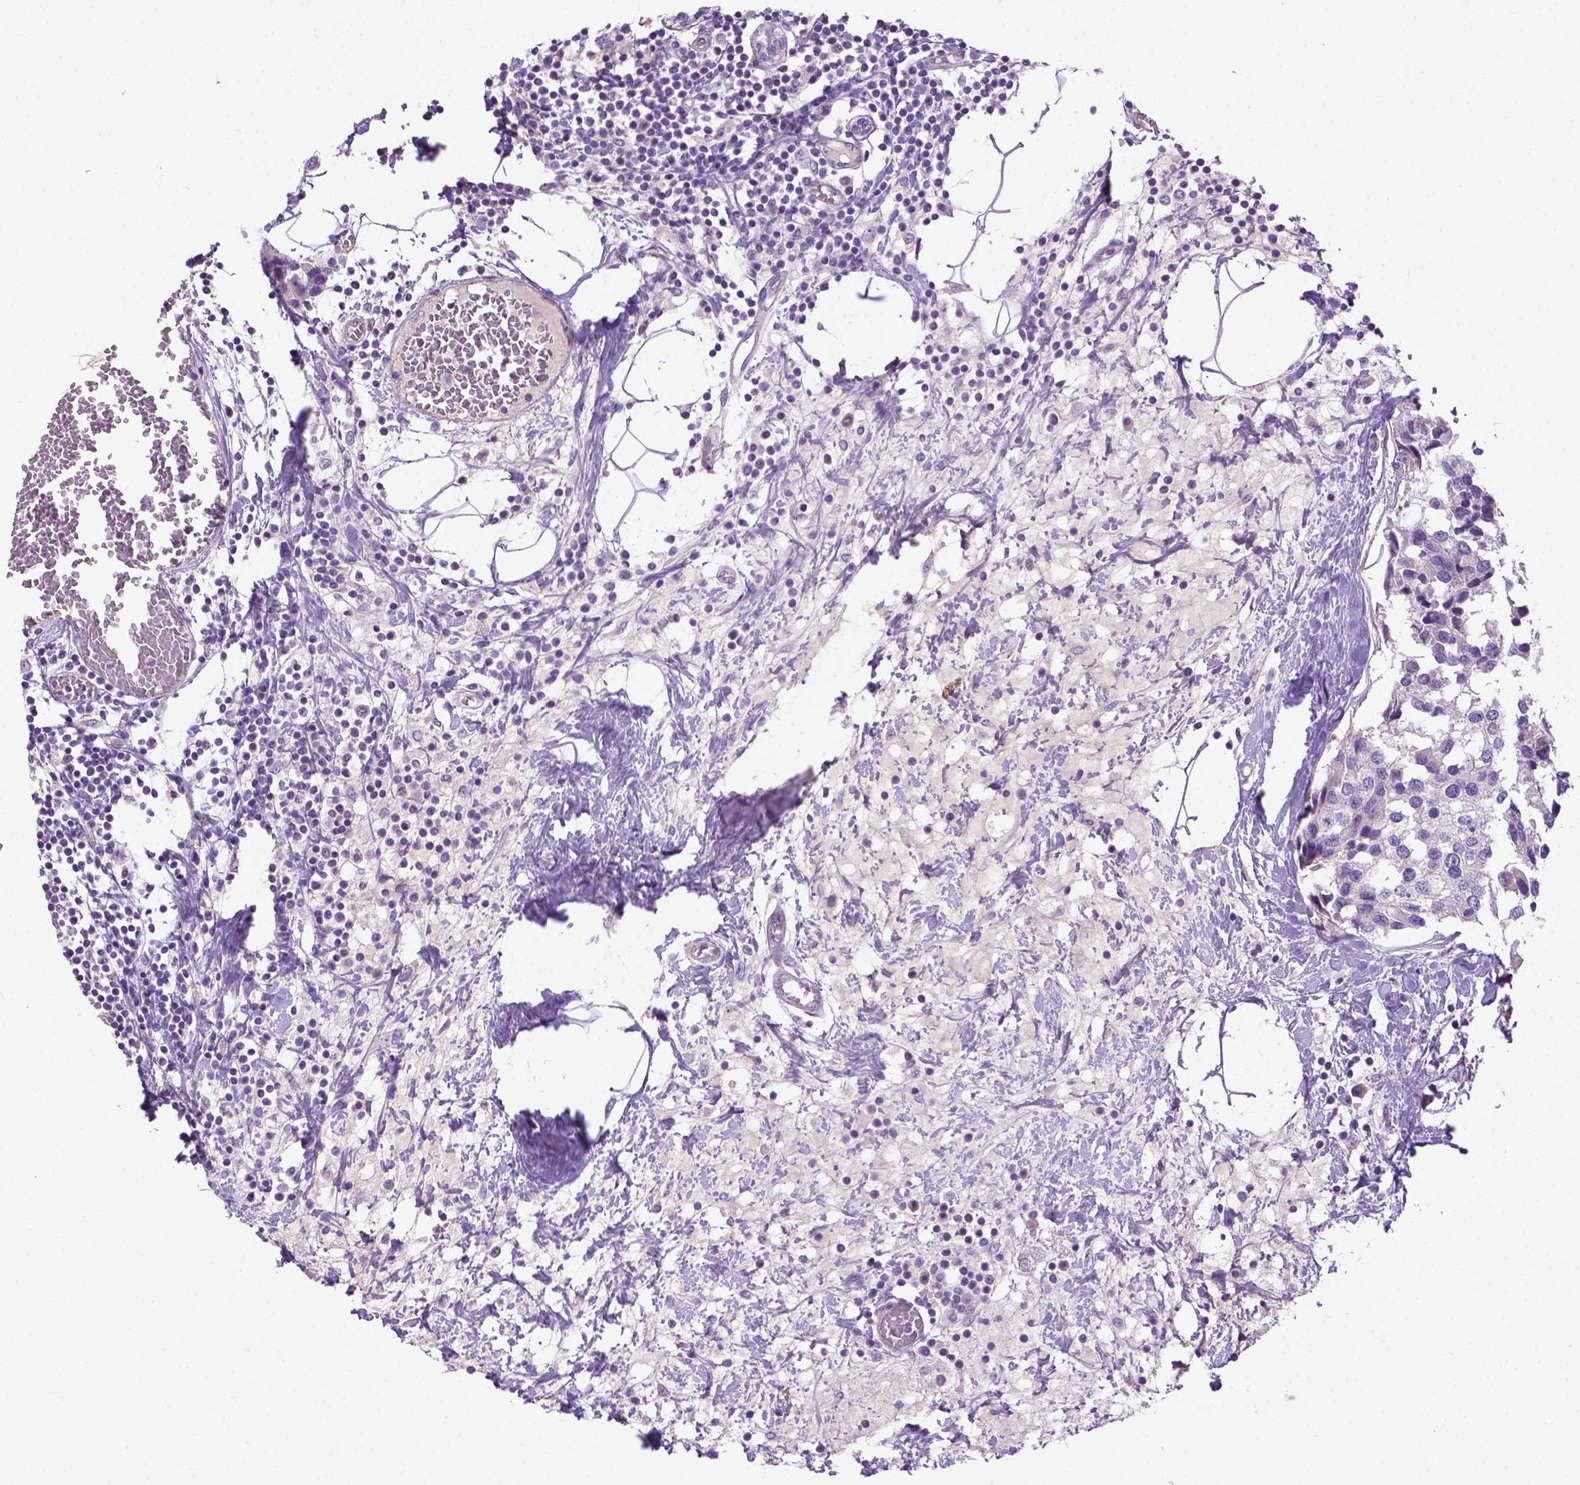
{"staining": {"intensity": "negative", "quantity": "none", "location": "none"}, "tissue": "breast cancer", "cell_type": "Tumor cells", "image_type": "cancer", "snomed": [{"axis": "morphology", "description": "Lobular carcinoma"}, {"axis": "topography", "description": "Breast"}], "caption": "IHC of human breast cancer (lobular carcinoma) exhibits no expression in tumor cells.", "gene": "CCER2", "patient": {"sex": "female", "age": 59}}